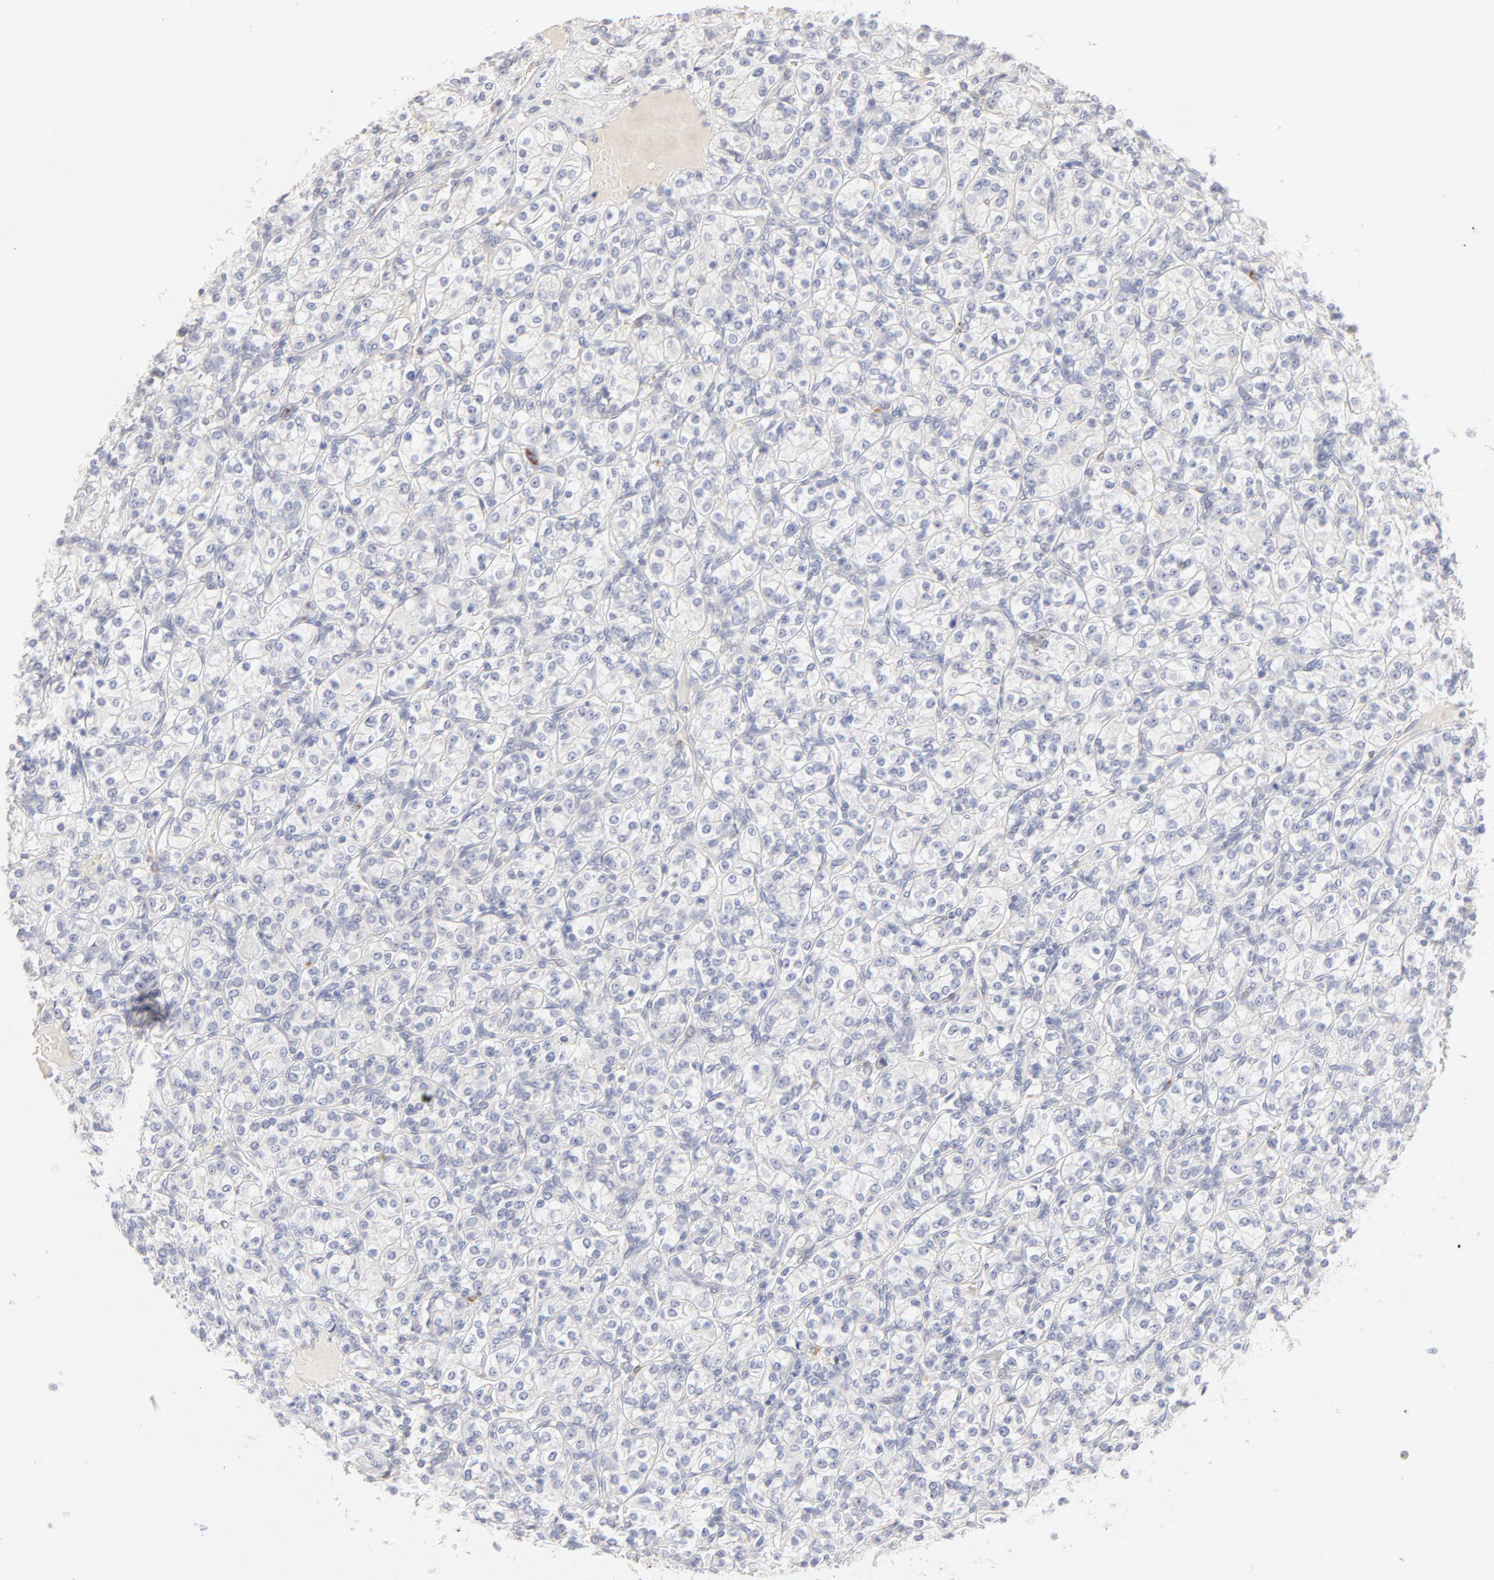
{"staining": {"intensity": "negative", "quantity": "none", "location": "none"}, "tissue": "renal cancer", "cell_type": "Tumor cells", "image_type": "cancer", "snomed": [{"axis": "morphology", "description": "Adenocarcinoma, NOS"}, {"axis": "topography", "description": "Kidney"}], "caption": "Renal cancer was stained to show a protein in brown. There is no significant expression in tumor cells.", "gene": "ELF3", "patient": {"sex": "male", "age": 77}}